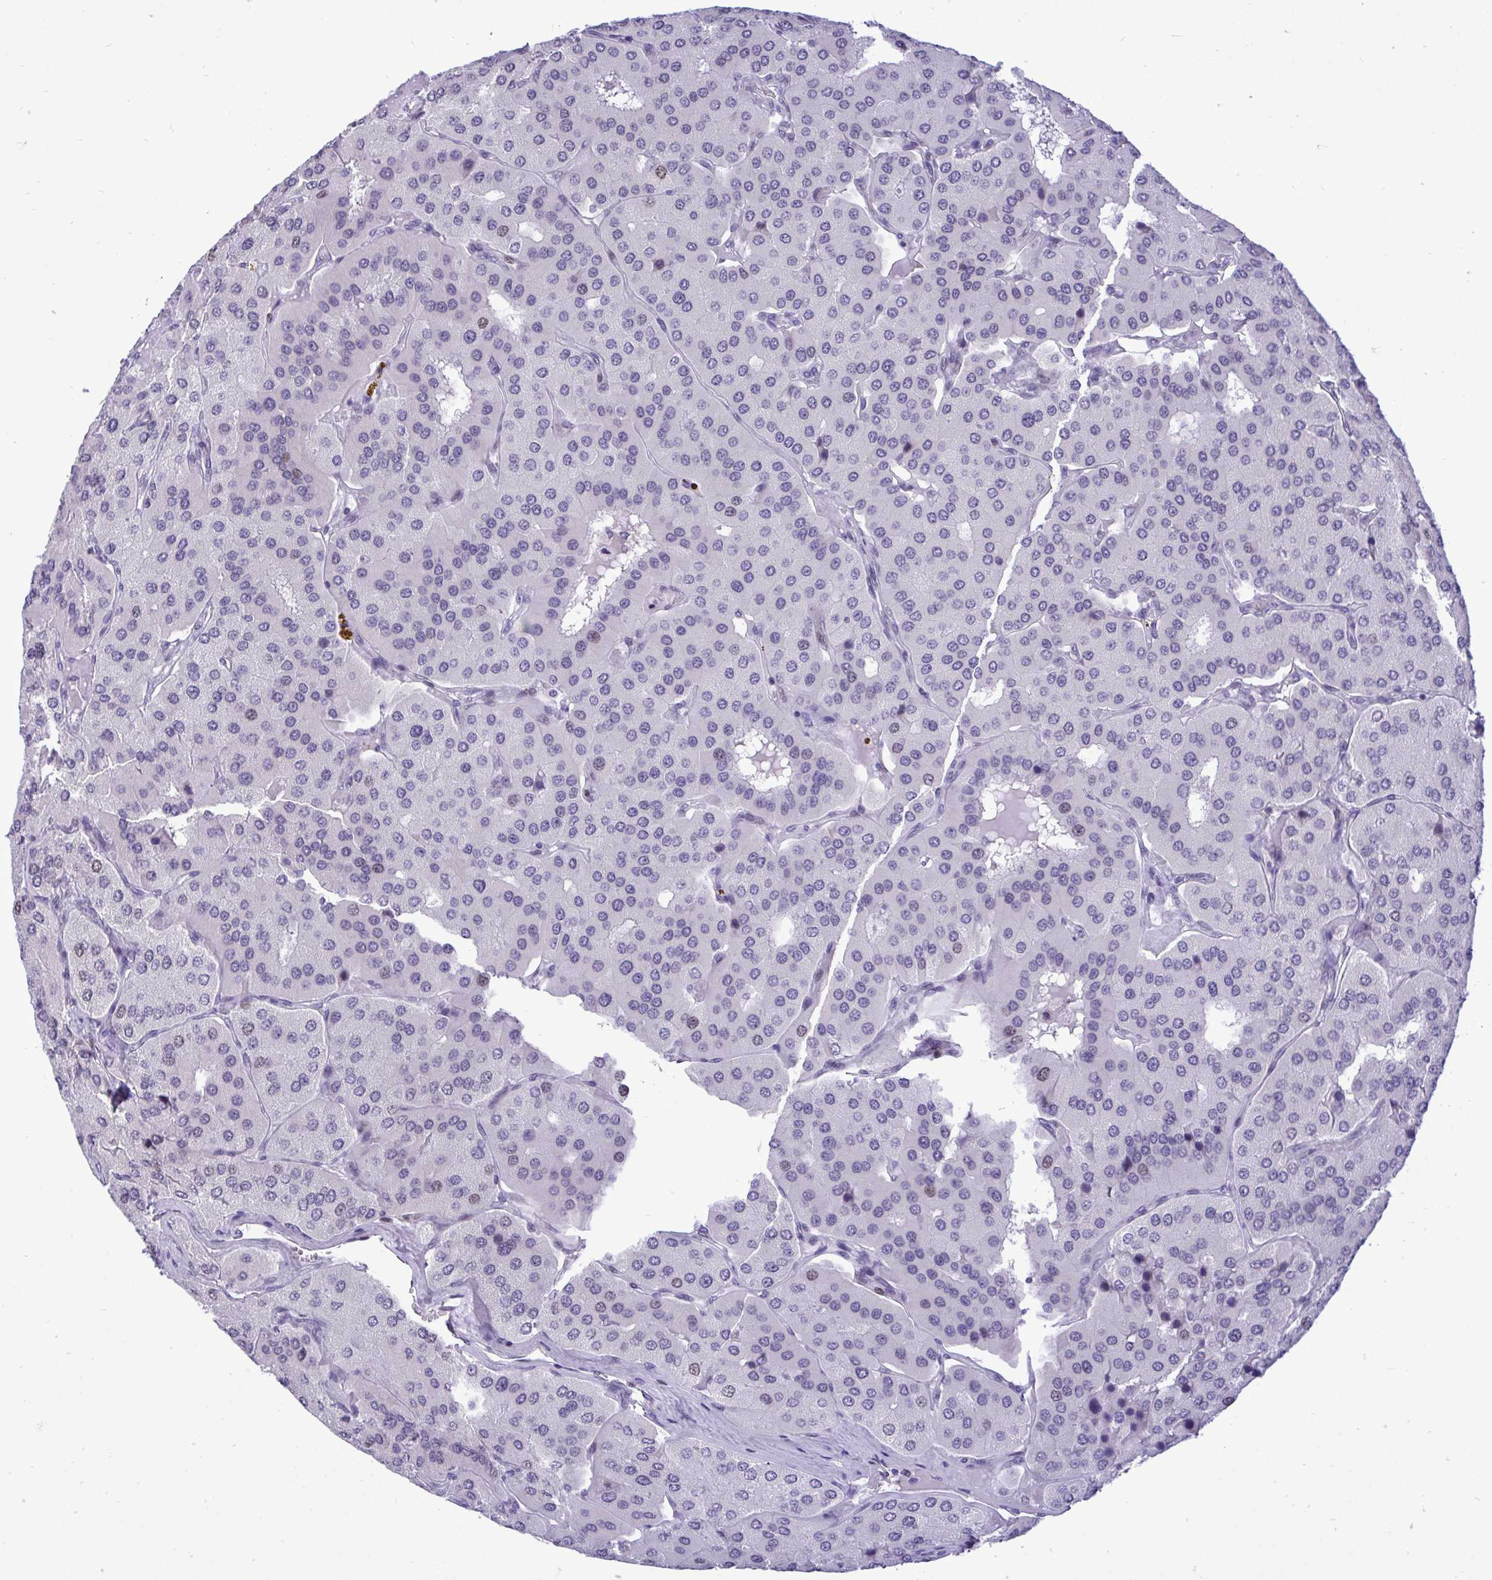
{"staining": {"intensity": "weak", "quantity": "<25%", "location": "nuclear"}, "tissue": "parathyroid gland", "cell_type": "Glandular cells", "image_type": "normal", "snomed": [{"axis": "morphology", "description": "Normal tissue, NOS"}, {"axis": "morphology", "description": "Adenoma, NOS"}, {"axis": "topography", "description": "Parathyroid gland"}], "caption": "Immunohistochemistry (IHC) image of unremarkable human parathyroid gland stained for a protein (brown), which demonstrates no positivity in glandular cells. (Brightfield microscopy of DAB (3,3'-diaminobenzidine) immunohistochemistry (IHC) at high magnification).", "gene": "C1QL2", "patient": {"sex": "female", "age": 86}}